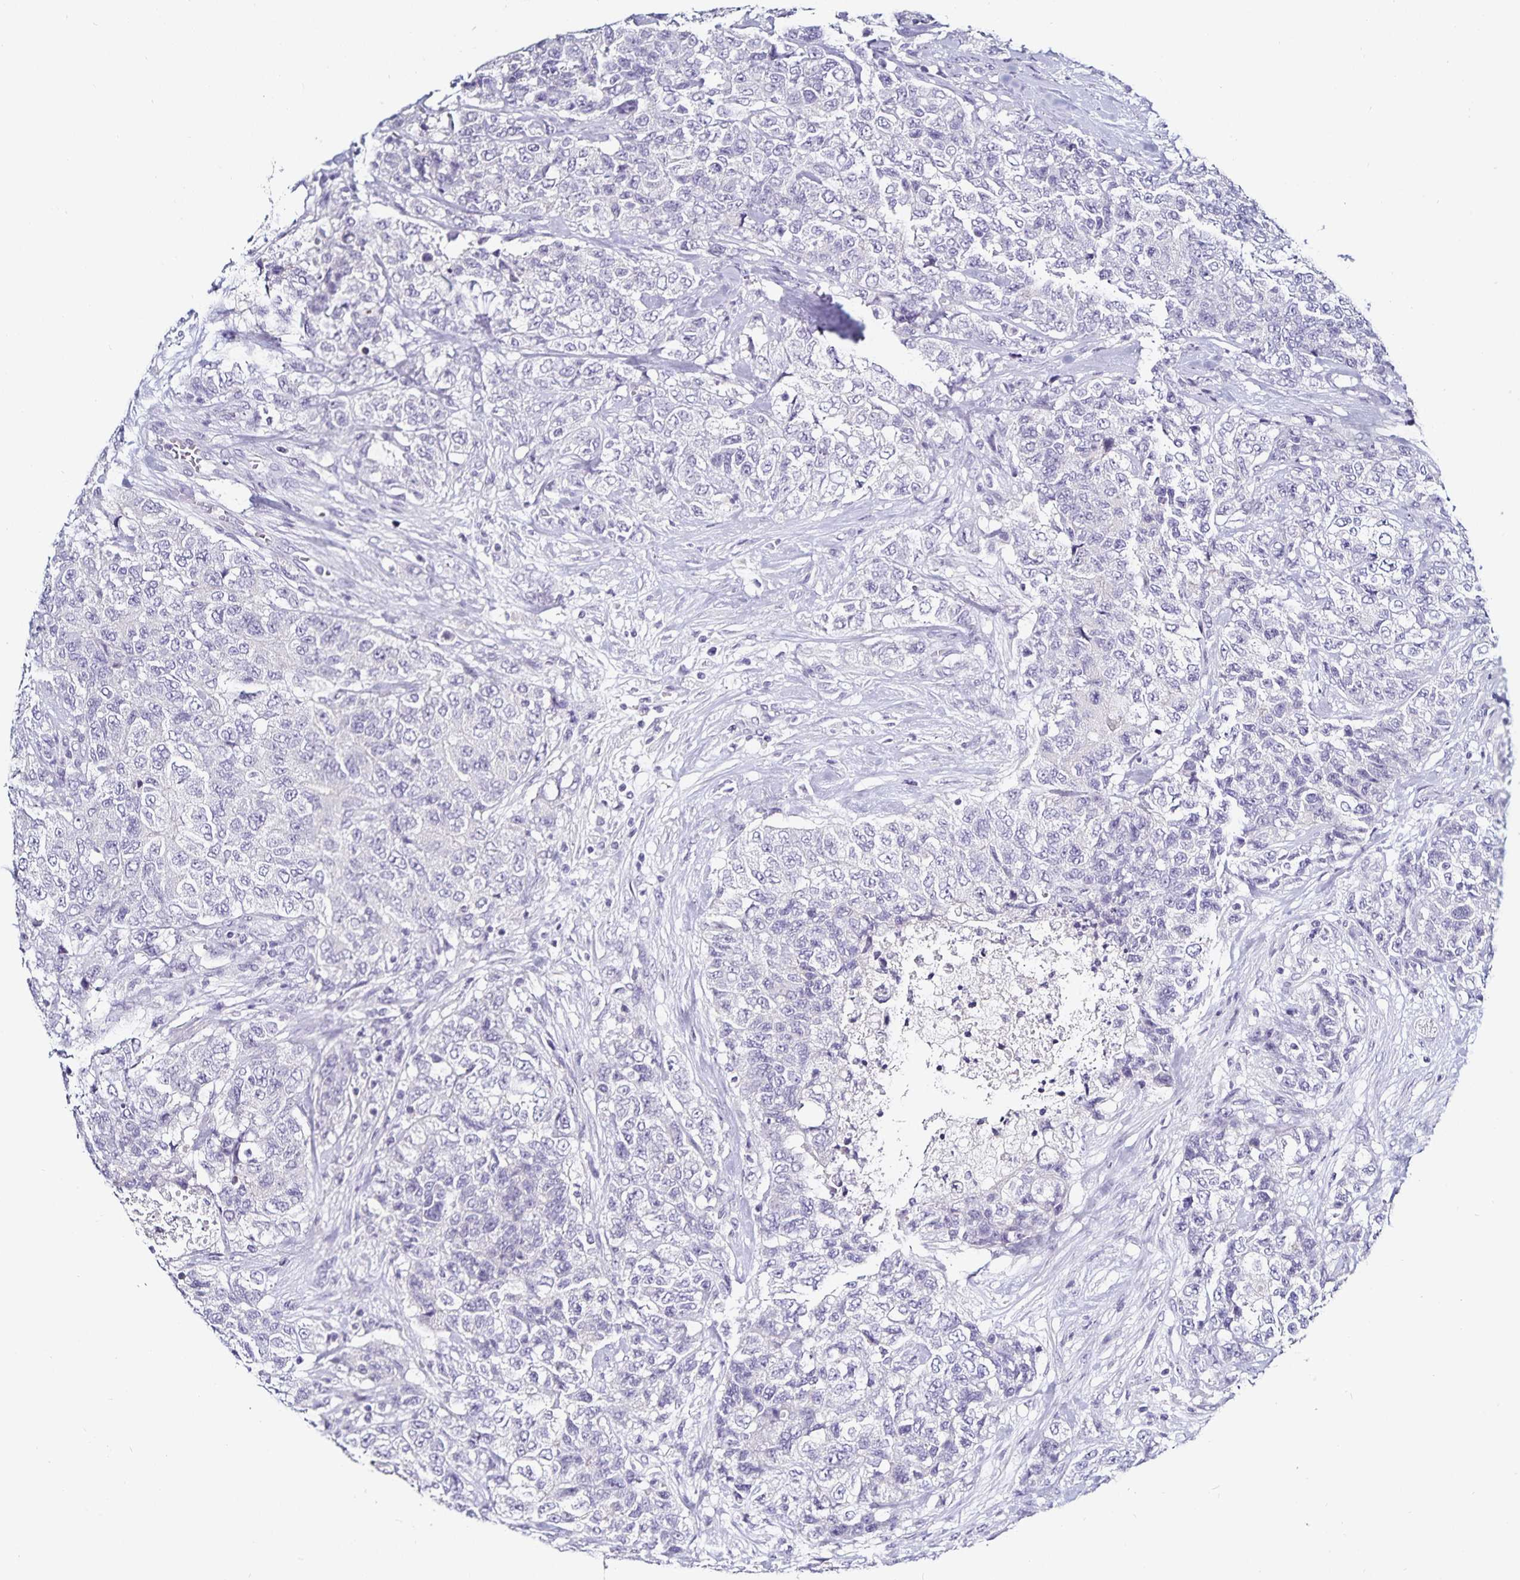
{"staining": {"intensity": "negative", "quantity": "none", "location": "none"}, "tissue": "urothelial cancer", "cell_type": "Tumor cells", "image_type": "cancer", "snomed": [{"axis": "morphology", "description": "Urothelial carcinoma, High grade"}, {"axis": "topography", "description": "Urinary bladder"}], "caption": "This image is of urothelial cancer stained with immunohistochemistry (IHC) to label a protein in brown with the nuclei are counter-stained blue. There is no staining in tumor cells. Brightfield microscopy of immunohistochemistry stained with DAB (brown) and hematoxylin (blue), captured at high magnification.", "gene": "TTR", "patient": {"sex": "female", "age": 78}}